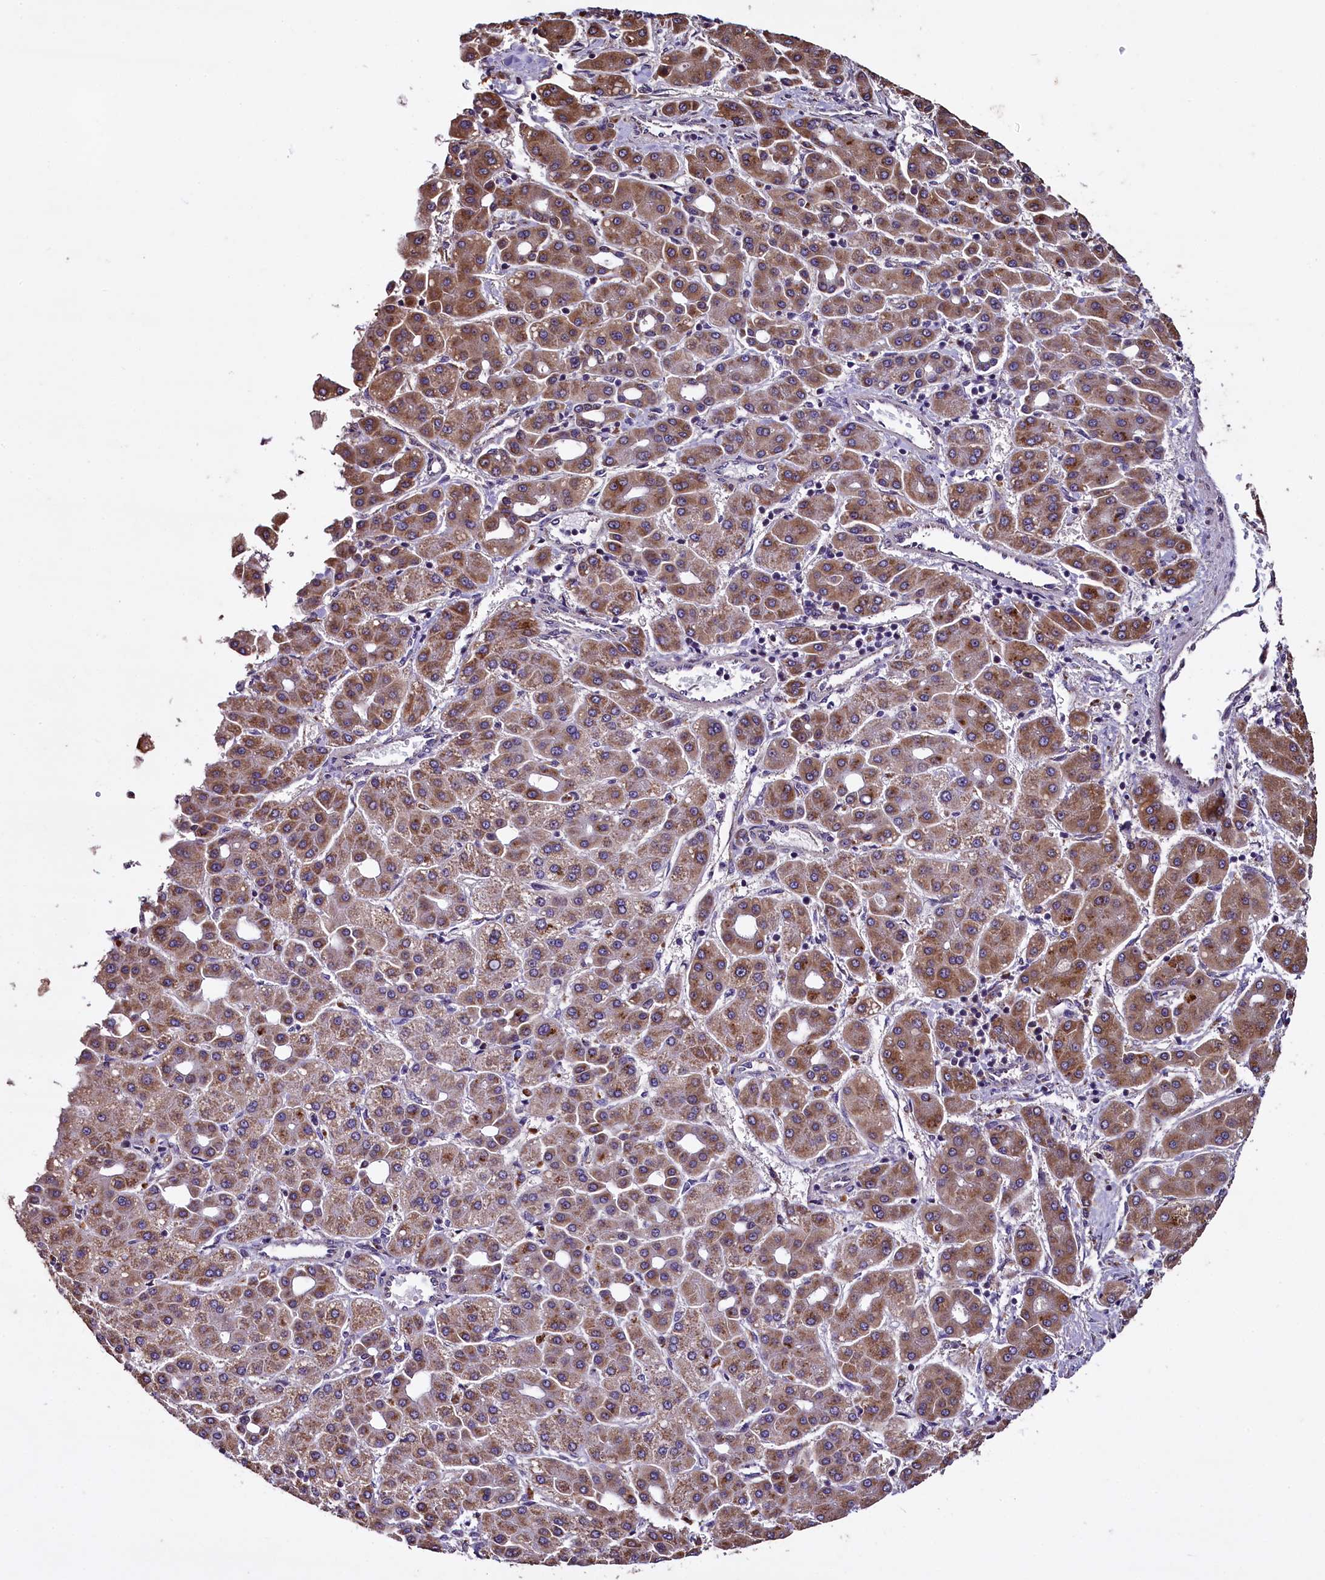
{"staining": {"intensity": "moderate", "quantity": ">75%", "location": "cytoplasmic/membranous"}, "tissue": "liver cancer", "cell_type": "Tumor cells", "image_type": "cancer", "snomed": [{"axis": "morphology", "description": "Carcinoma, Hepatocellular, NOS"}, {"axis": "topography", "description": "Liver"}], "caption": "About >75% of tumor cells in hepatocellular carcinoma (liver) show moderate cytoplasmic/membranous protein expression as visualized by brown immunohistochemical staining.", "gene": "COQ9", "patient": {"sex": "male", "age": 65}}